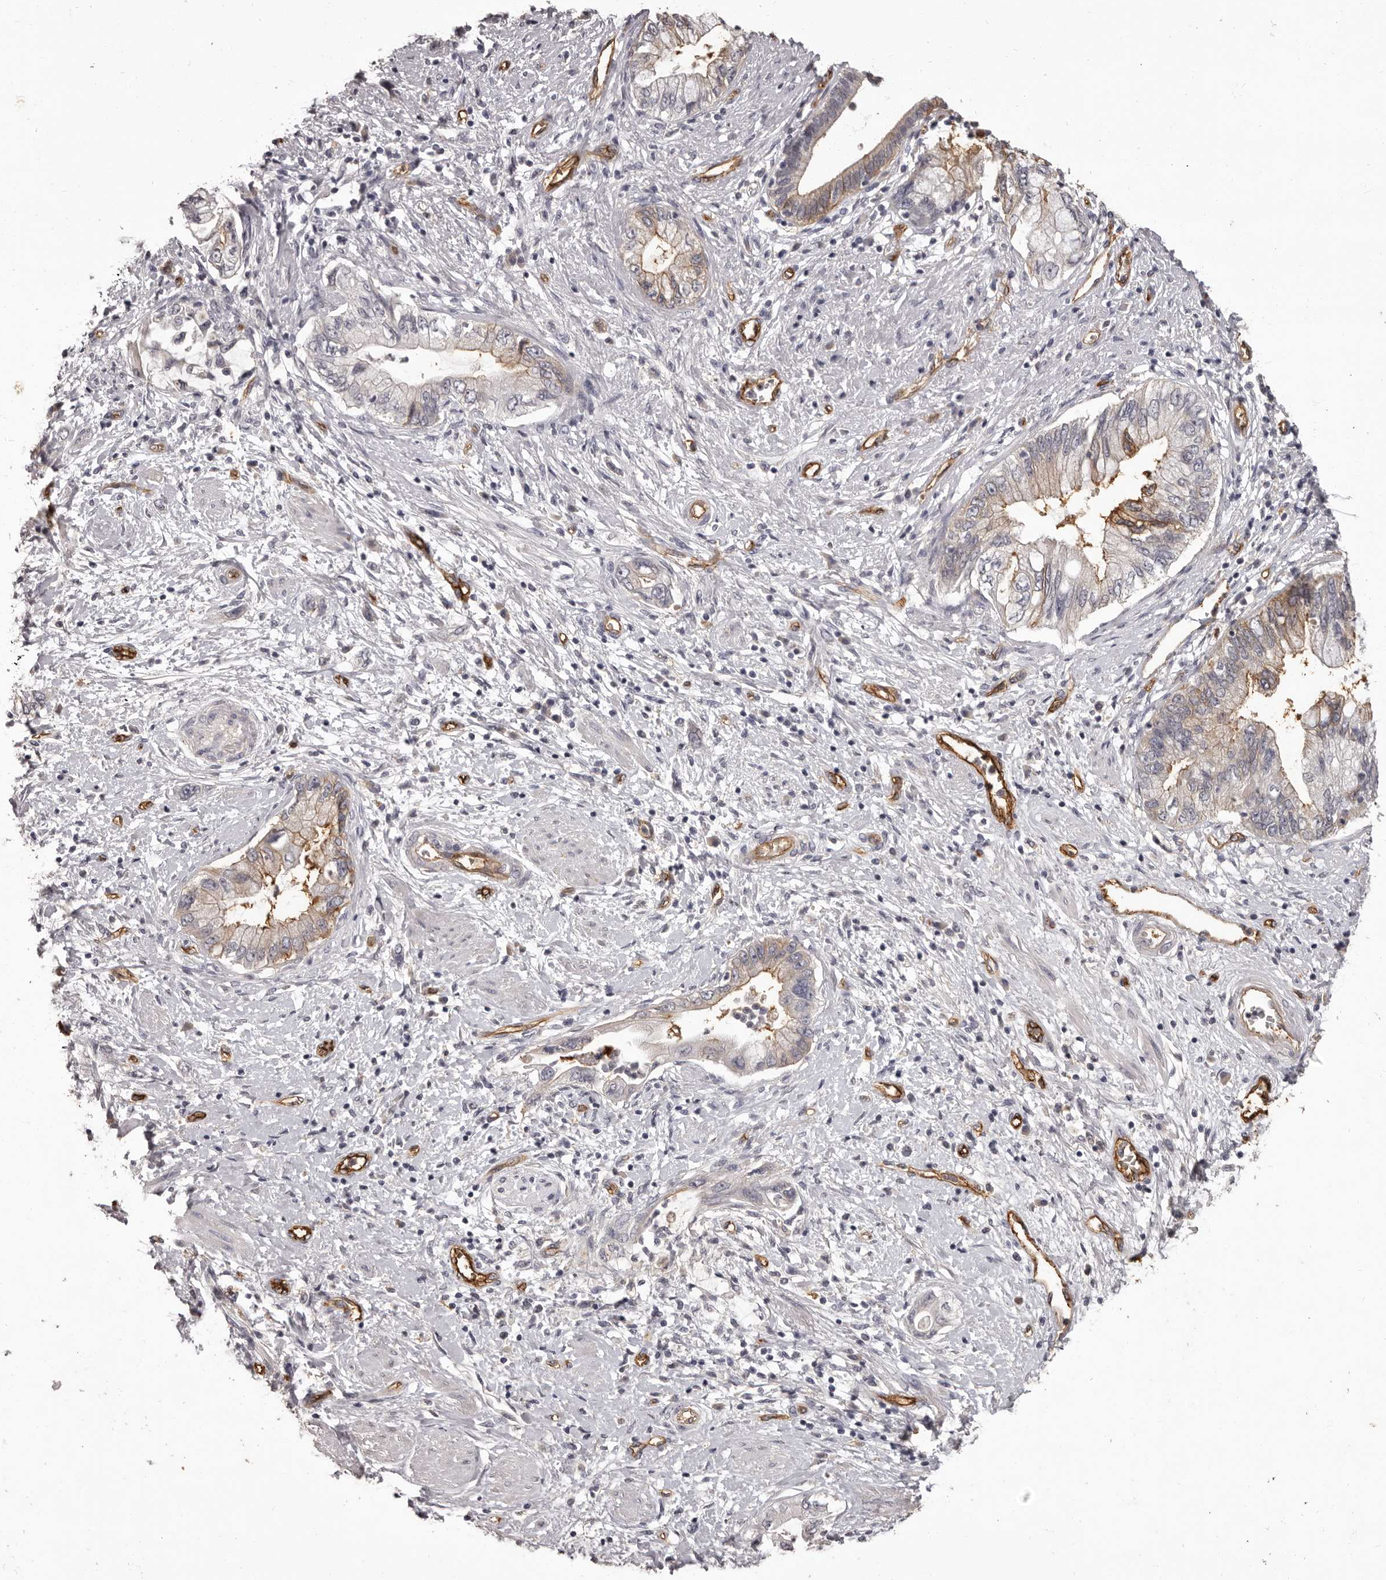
{"staining": {"intensity": "moderate", "quantity": "<25%", "location": "cytoplasmic/membranous"}, "tissue": "pancreatic cancer", "cell_type": "Tumor cells", "image_type": "cancer", "snomed": [{"axis": "morphology", "description": "Adenocarcinoma, NOS"}, {"axis": "topography", "description": "Pancreas"}], "caption": "DAB immunohistochemical staining of pancreatic cancer displays moderate cytoplasmic/membranous protein expression in about <25% of tumor cells.", "gene": "GPR78", "patient": {"sex": "female", "age": 73}}